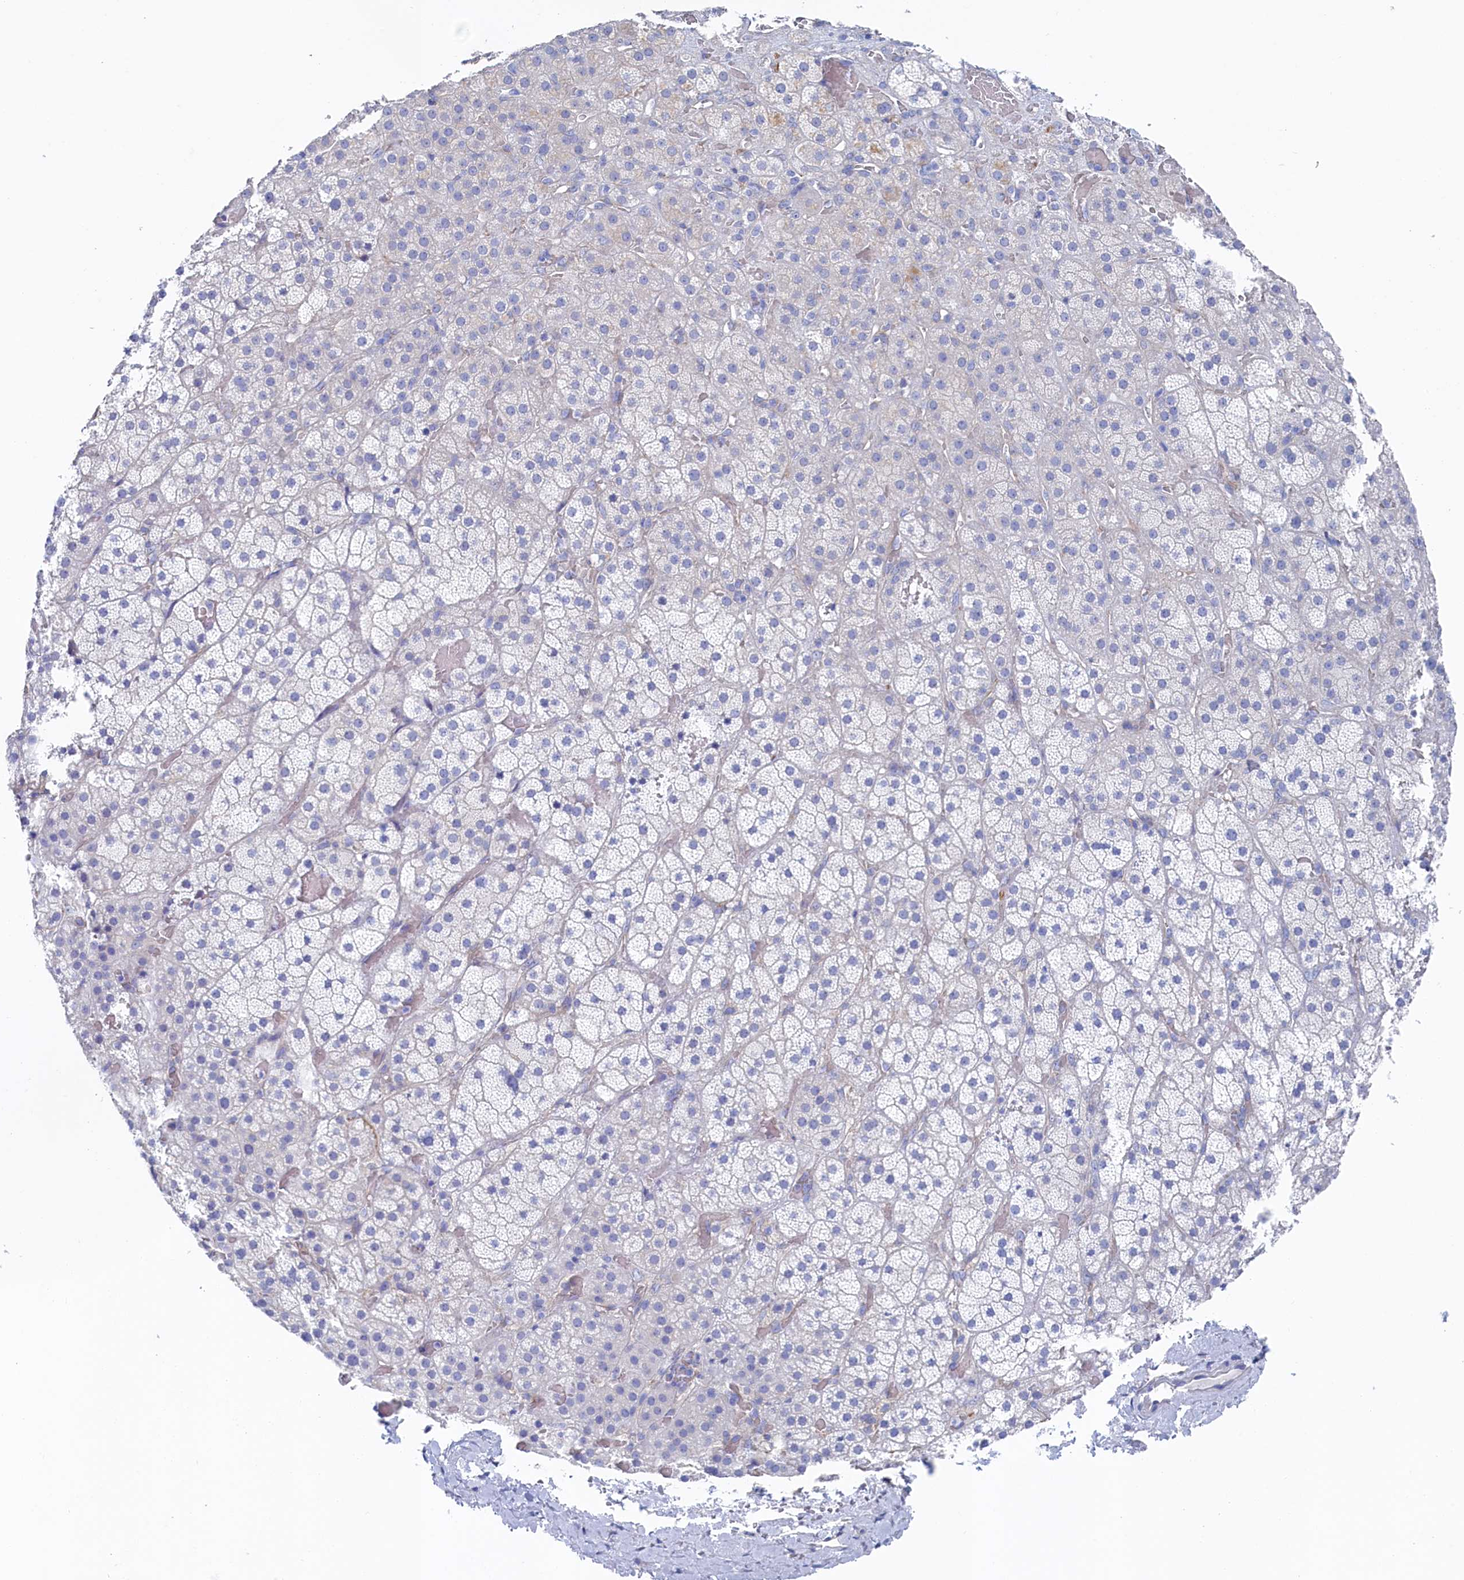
{"staining": {"intensity": "moderate", "quantity": "<25%", "location": "cytoplasmic/membranous"}, "tissue": "adrenal gland", "cell_type": "Glandular cells", "image_type": "normal", "snomed": [{"axis": "morphology", "description": "Normal tissue, NOS"}, {"axis": "topography", "description": "Adrenal gland"}], "caption": "Adrenal gland stained with immunohistochemistry displays moderate cytoplasmic/membranous staining in about <25% of glandular cells.", "gene": "TMOD2", "patient": {"sex": "male", "age": 57}}